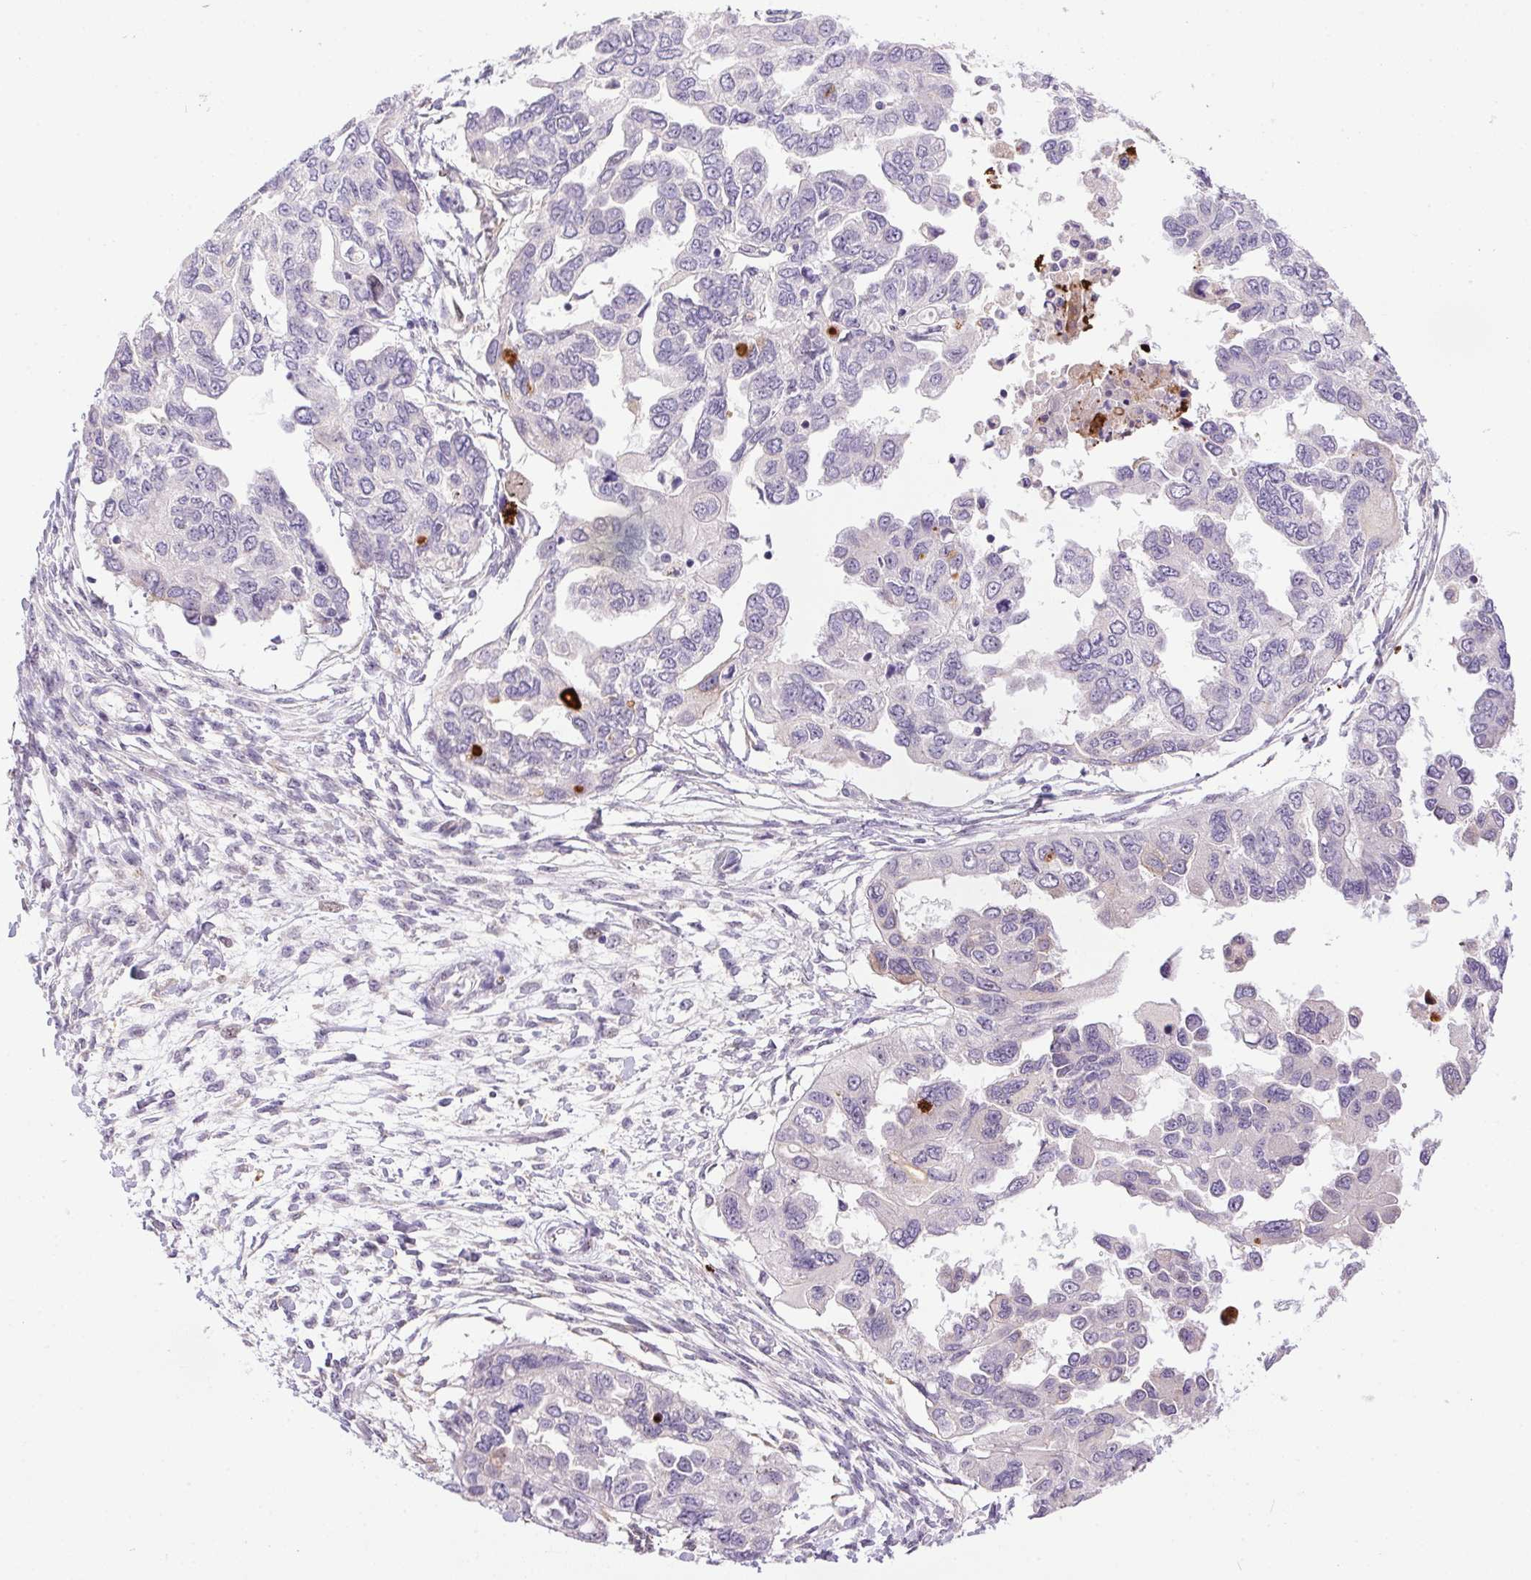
{"staining": {"intensity": "negative", "quantity": "none", "location": "none"}, "tissue": "ovarian cancer", "cell_type": "Tumor cells", "image_type": "cancer", "snomed": [{"axis": "morphology", "description": "Cystadenocarcinoma, serous, NOS"}, {"axis": "topography", "description": "Ovary"}], "caption": "Immunohistochemistry micrograph of neoplastic tissue: human ovarian cancer (serous cystadenocarcinoma) stained with DAB (3,3'-diaminobenzidine) displays no significant protein expression in tumor cells.", "gene": "LRRTM1", "patient": {"sex": "female", "age": 53}}